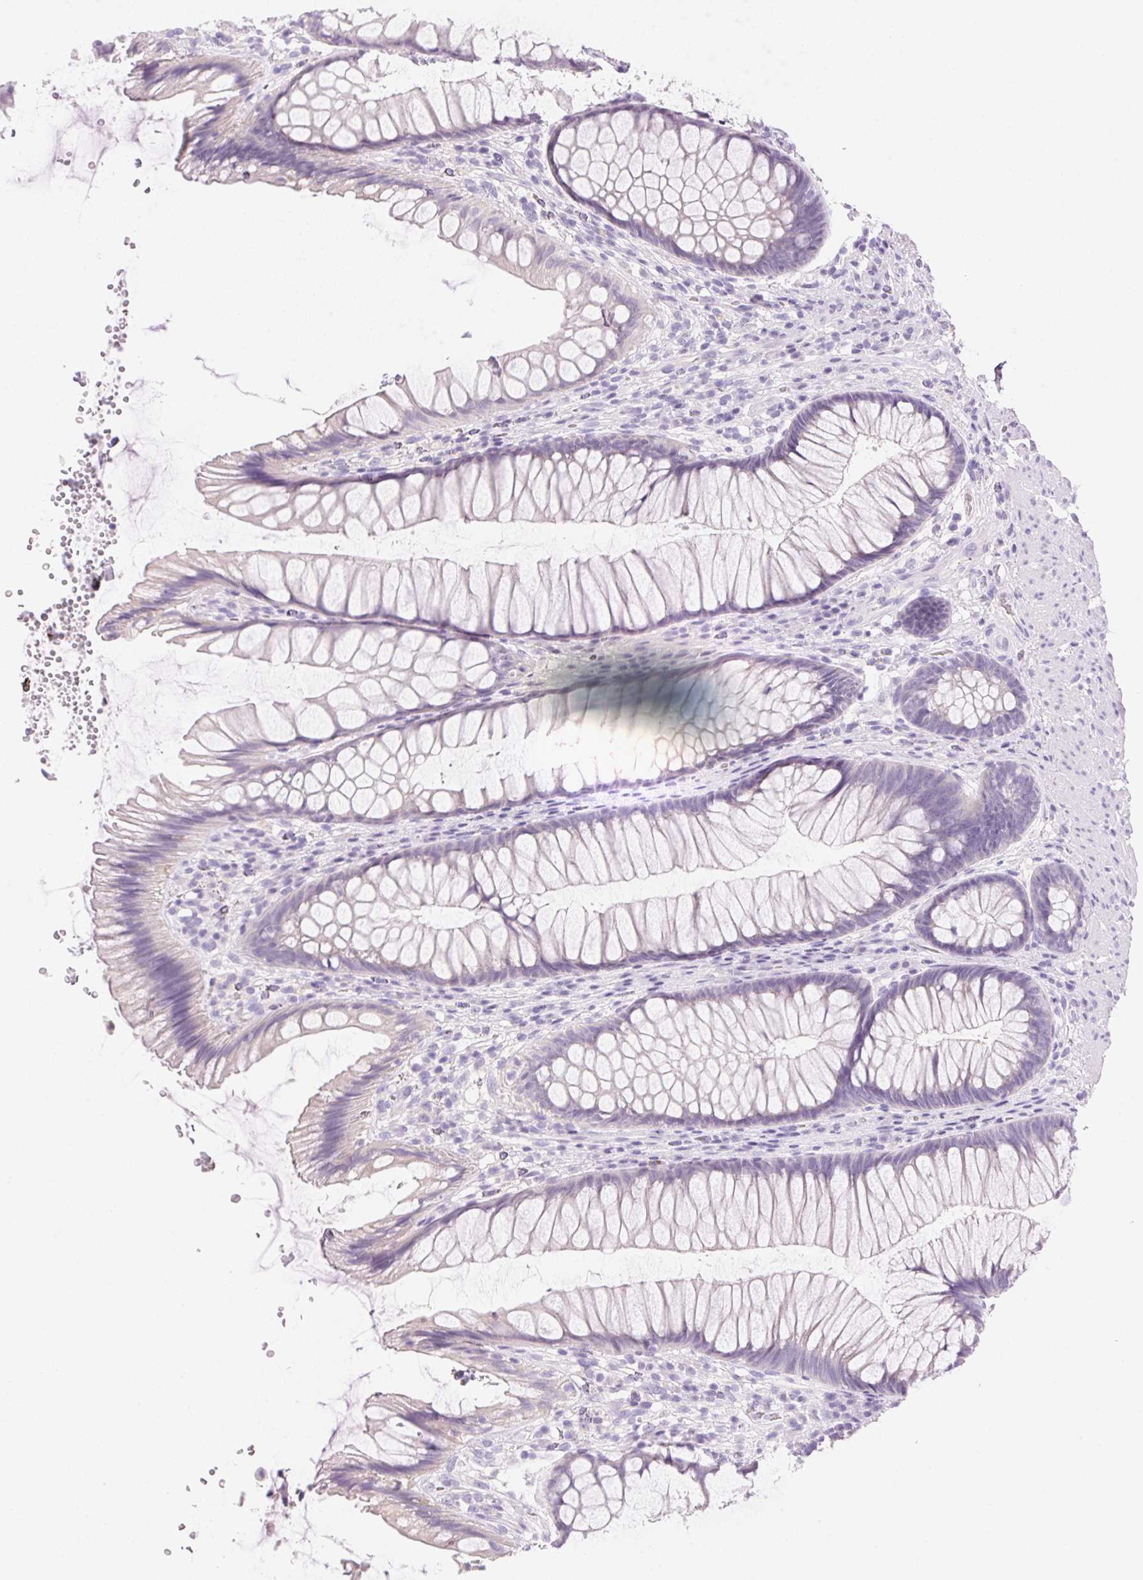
{"staining": {"intensity": "negative", "quantity": "none", "location": "none"}, "tissue": "rectum", "cell_type": "Glandular cells", "image_type": "normal", "snomed": [{"axis": "morphology", "description": "Normal tissue, NOS"}, {"axis": "topography", "description": "Rectum"}], "caption": "Rectum stained for a protein using immunohistochemistry reveals no staining glandular cells.", "gene": "DHCR24", "patient": {"sex": "male", "age": 53}}